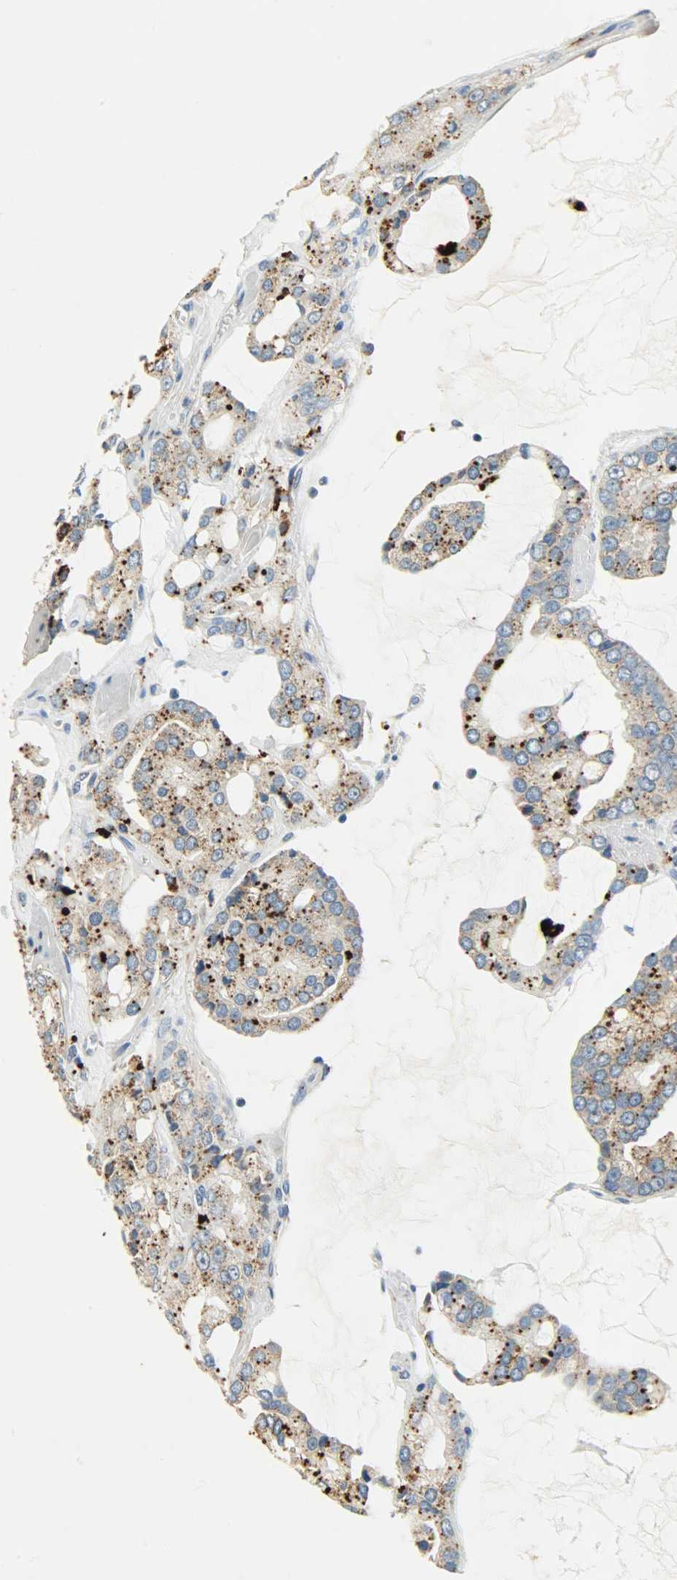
{"staining": {"intensity": "strong", "quantity": "25%-75%", "location": "cytoplasmic/membranous"}, "tissue": "prostate cancer", "cell_type": "Tumor cells", "image_type": "cancer", "snomed": [{"axis": "morphology", "description": "Adenocarcinoma, High grade"}, {"axis": "topography", "description": "Prostate"}], "caption": "Tumor cells display high levels of strong cytoplasmic/membranous positivity in approximately 25%-75% of cells in human prostate cancer (adenocarcinoma (high-grade)). (brown staining indicates protein expression, while blue staining denotes nuclei).", "gene": "ASAH1", "patient": {"sex": "male", "age": 67}}